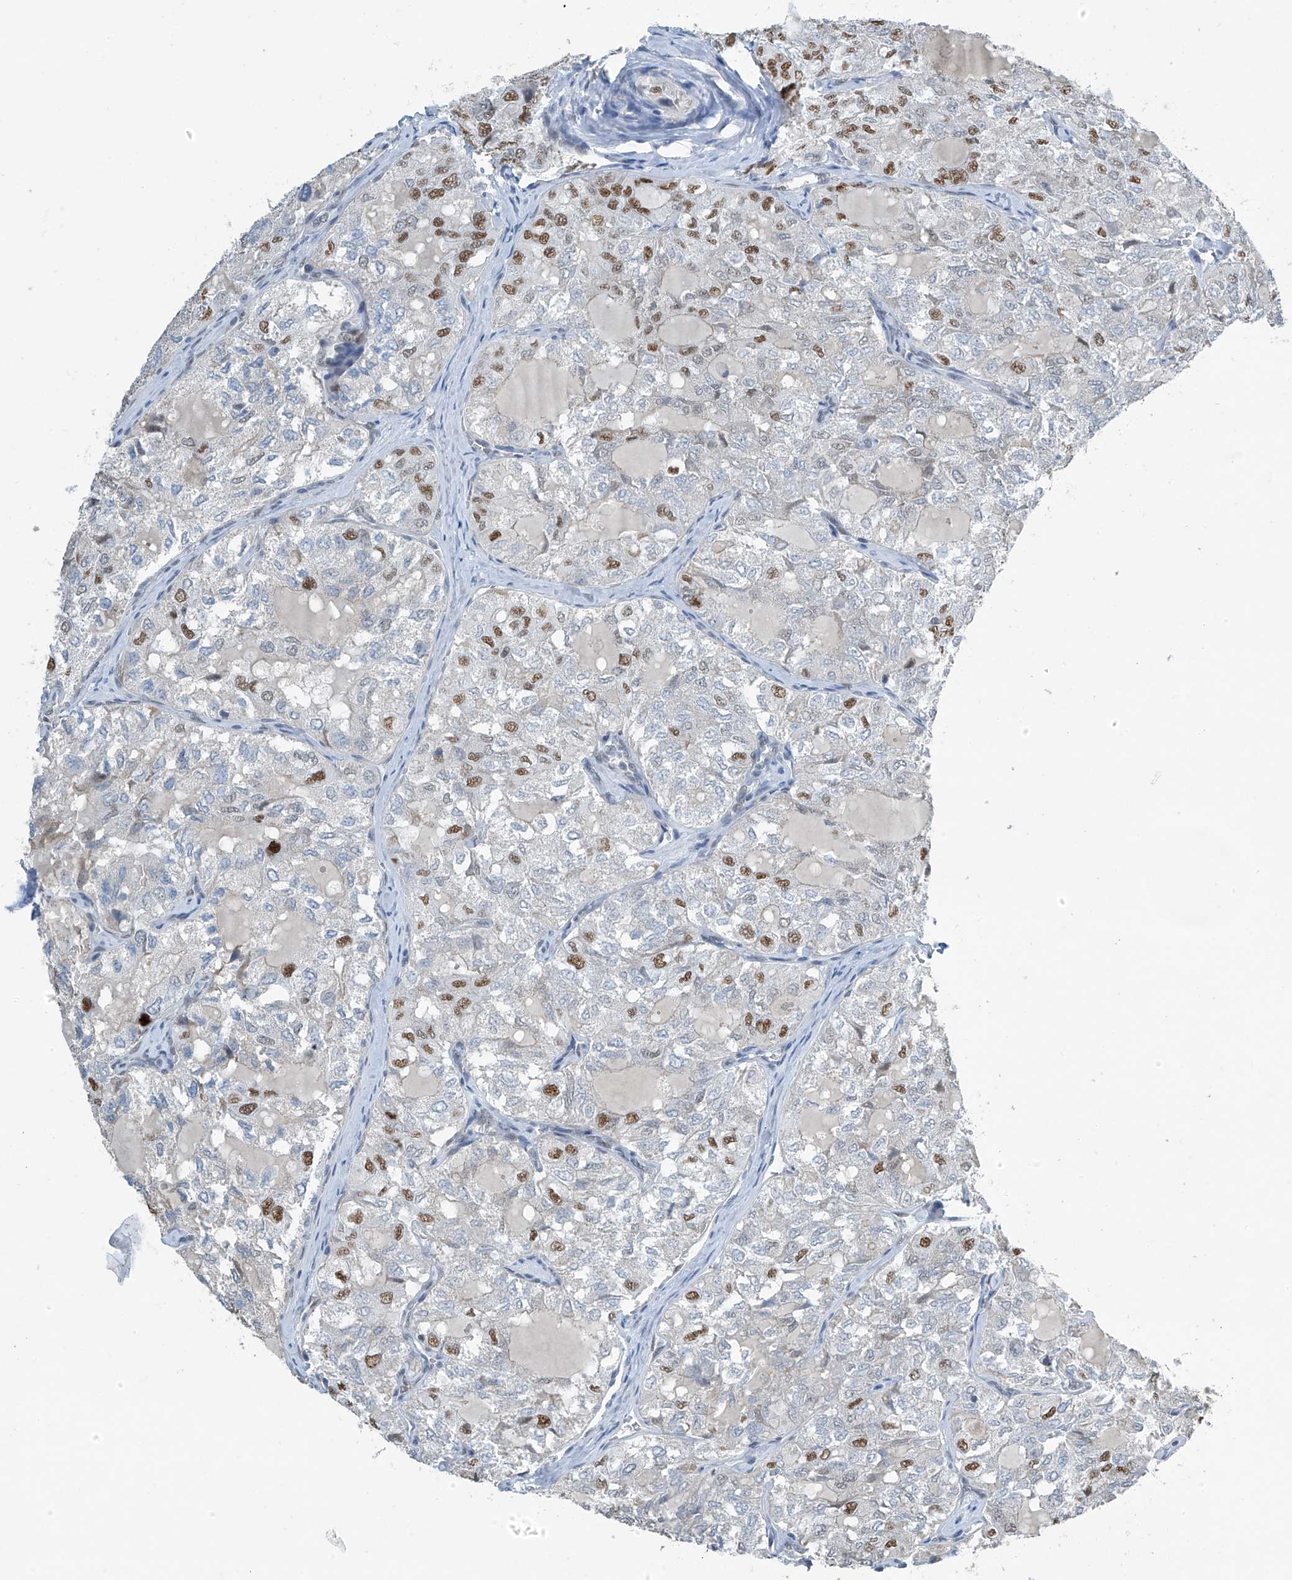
{"staining": {"intensity": "moderate", "quantity": "25%-75%", "location": "nuclear"}, "tissue": "thyroid cancer", "cell_type": "Tumor cells", "image_type": "cancer", "snomed": [{"axis": "morphology", "description": "Follicular adenoma carcinoma, NOS"}, {"axis": "topography", "description": "Thyroid gland"}], "caption": "Immunohistochemistry (IHC) histopathology image of neoplastic tissue: human thyroid cancer stained using immunohistochemistry (IHC) demonstrates medium levels of moderate protein expression localized specifically in the nuclear of tumor cells, appearing as a nuclear brown color.", "gene": "TAF8", "patient": {"sex": "male", "age": 75}}